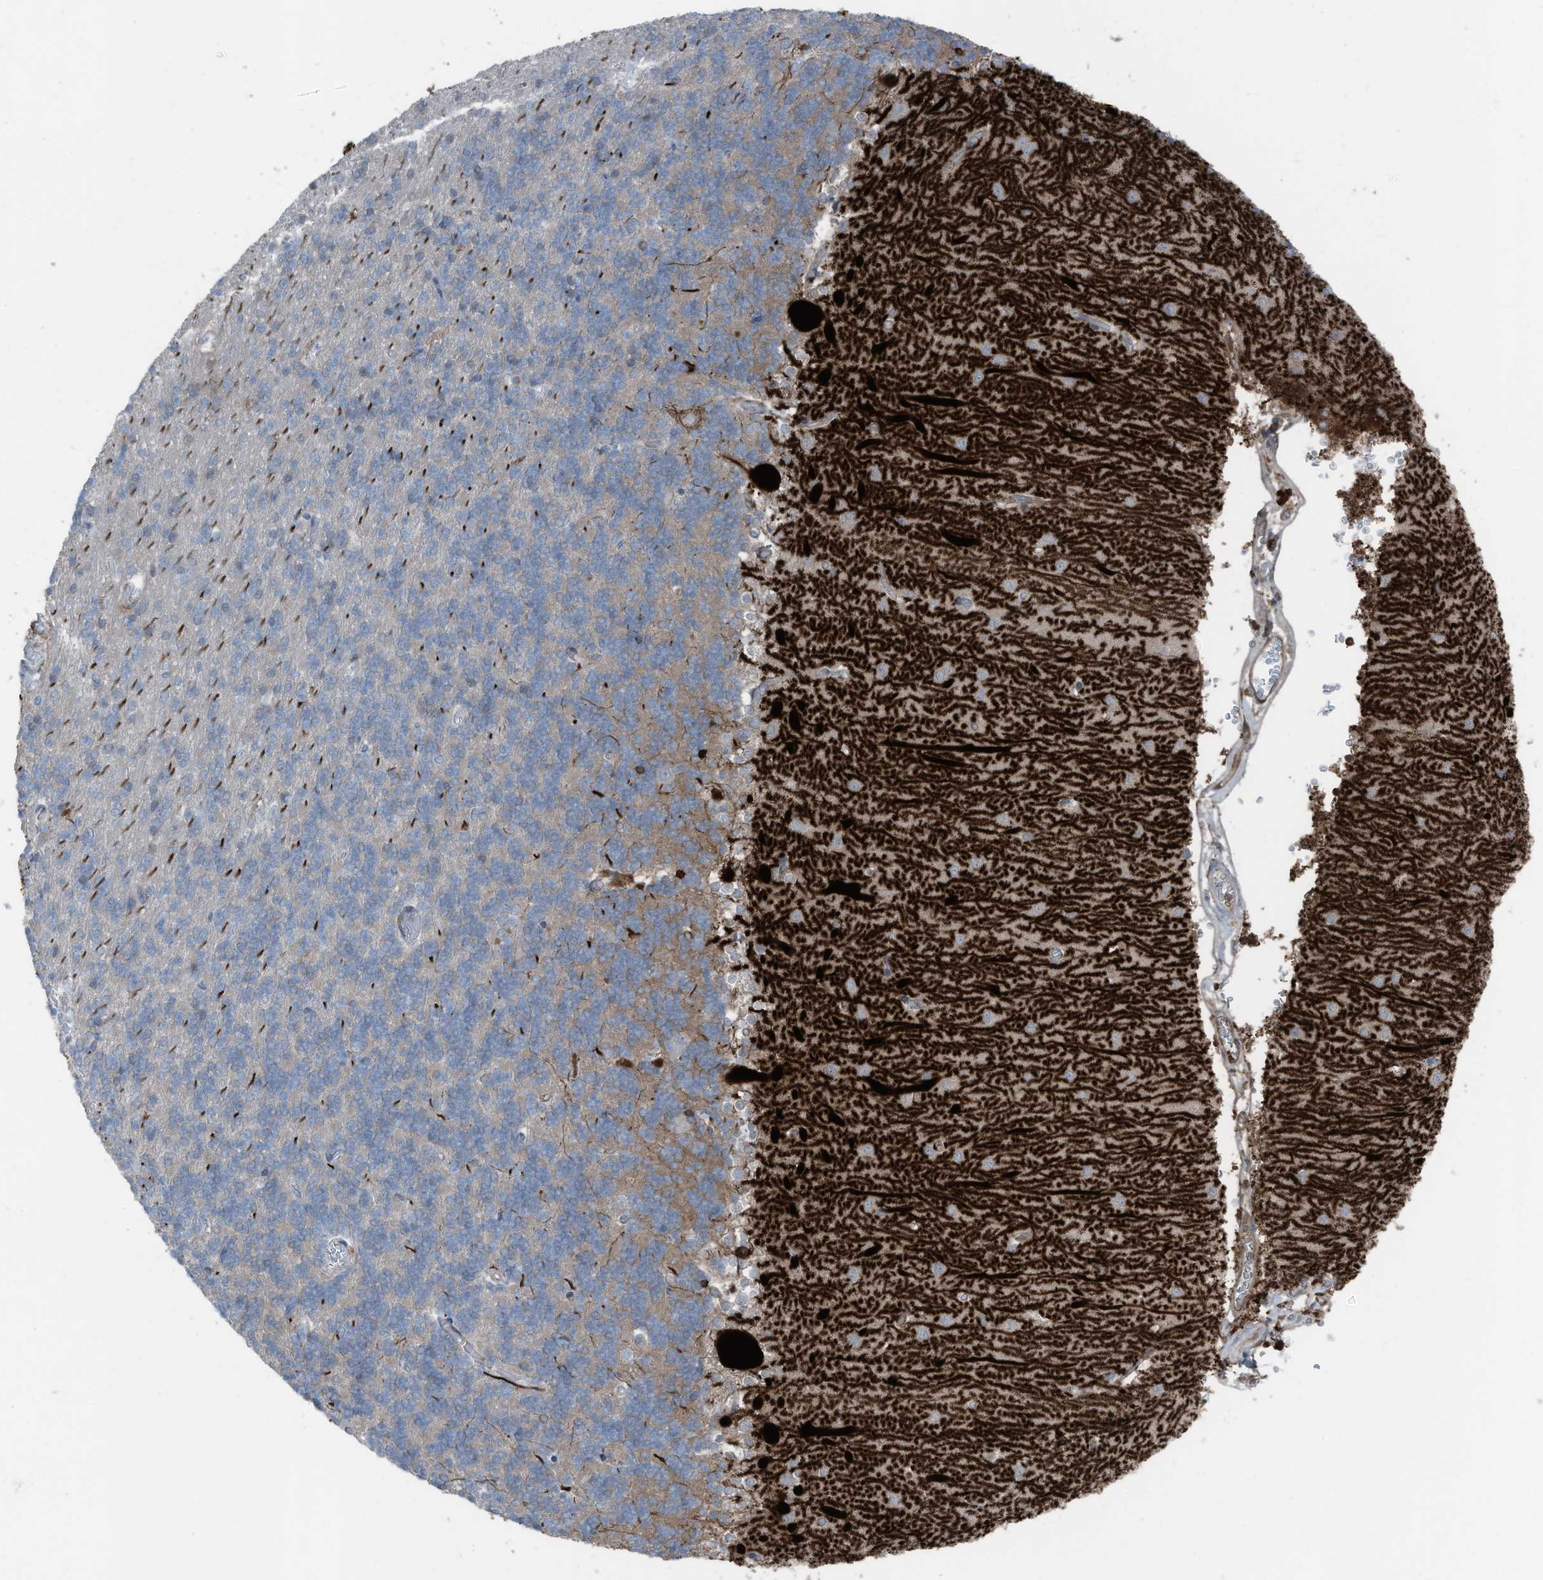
{"staining": {"intensity": "weak", "quantity": "<25%", "location": "cytoplasmic/membranous"}, "tissue": "cerebellum", "cell_type": "Cells in granular layer", "image_type": "normal", "snomed": [{"axis": "morphology", "description": "Normal tissue, NOS"}, {"axis": "topography", "description": "Cerebellum"}], "caption": "Immunohistochemical staining of benign cerebellum reveals no significant expression in cells in granular layer.", "gene": "ARHGEF33", "patient": {"sex": "male", "age": 37}}